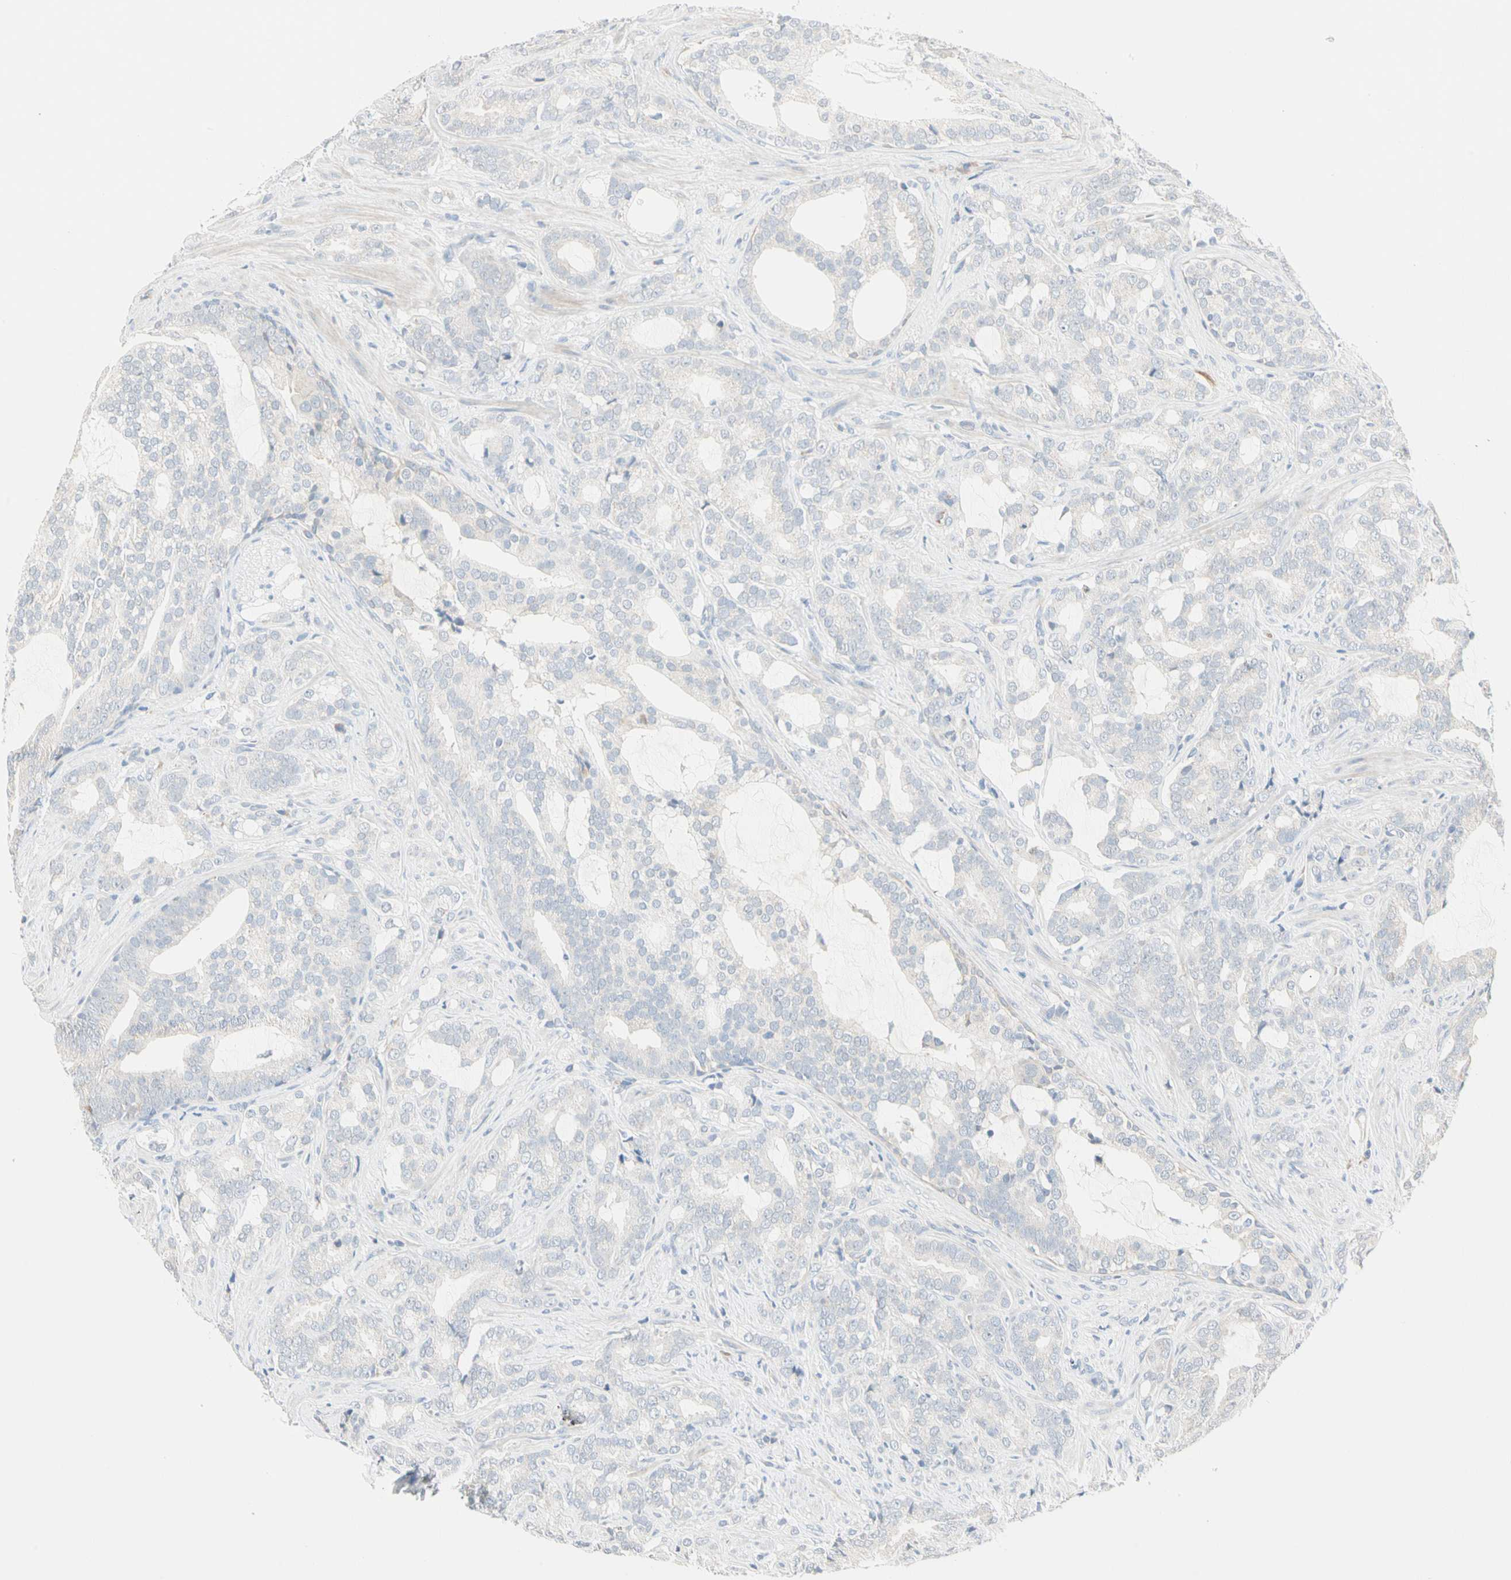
{"staining": {"intensity": "negative", "quantity": "none", "location": "none"}, "tissue": "prostate cancer", "cell_type": "Tumor cells", "image_type": "cancer", "snomed": [{"axis": "morphology", "description": "Adenocarcinoma, Low grade"}, {"axis": "topography", "description": "Prostate"}], "caption": "Immunohistochemistry (IHC) of human adenocarcinoma (low-grade) (prostate) exhibits no expression in tumor cells.", "gene": "GPR153", "patient": {"sex": "male", "age": 58}}